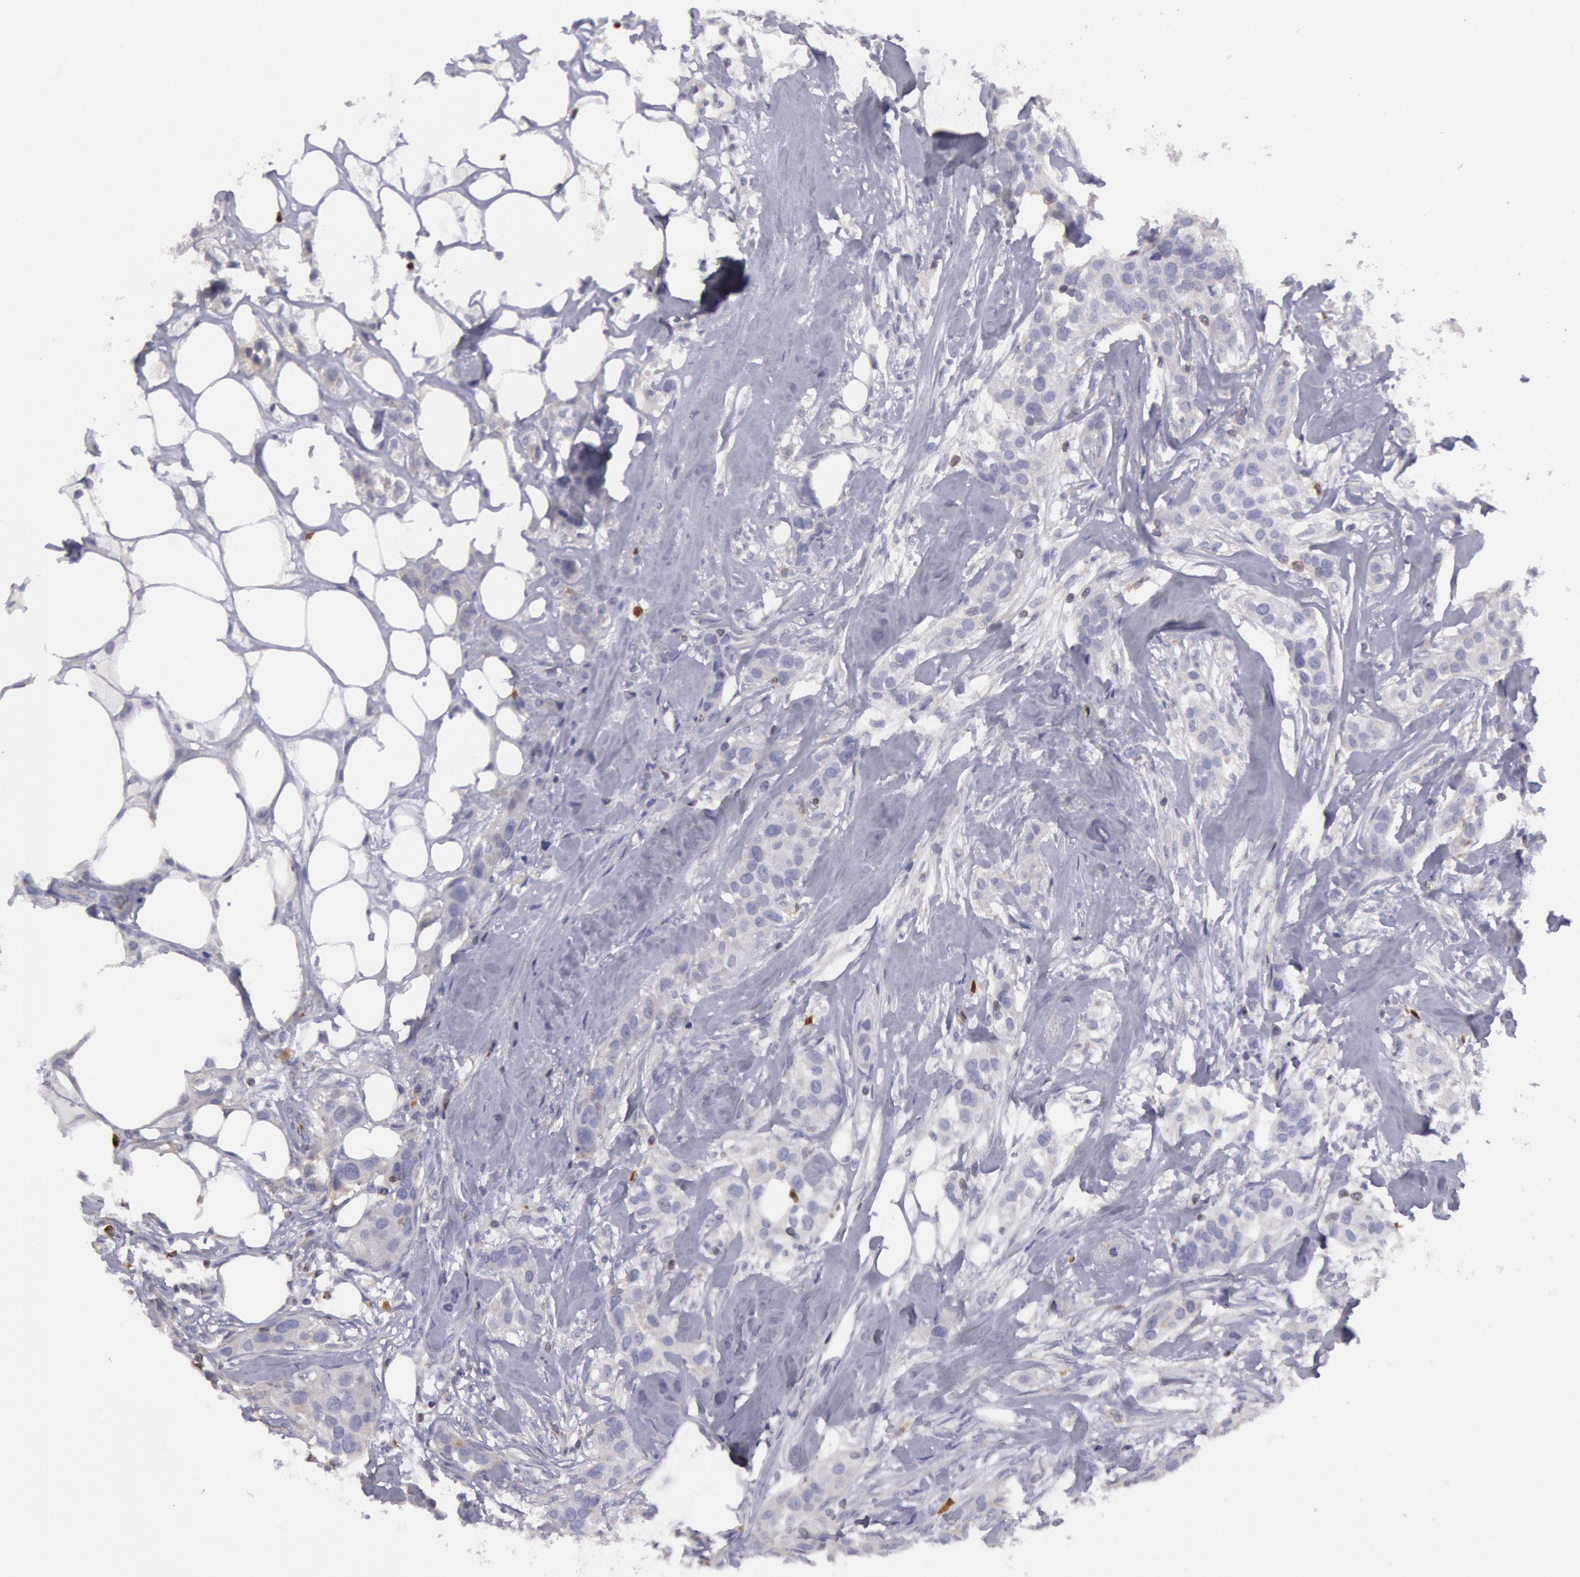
{"staining": {"intensity": "negative", "quantity": "none", "location": "none"}, "tissue": "breast cancer", "cell_type": "Tumor cells", "image_type": "cancer", "snomed": [{"axis": "morphology", "description": "Duct carcinoma"}, {"axis": "topography", "description": "Breast"}], "caption": "The IHC micrograph has no significant expression in tumor cells of breast cancer (invasive ductal carcinoma) tissue. (DAB immunohistochemistry (IHC) visualized using brightfield microscopy, high magnification).", "gene": "RAB27A", "patient": {"sex": "female", "age": 45}}